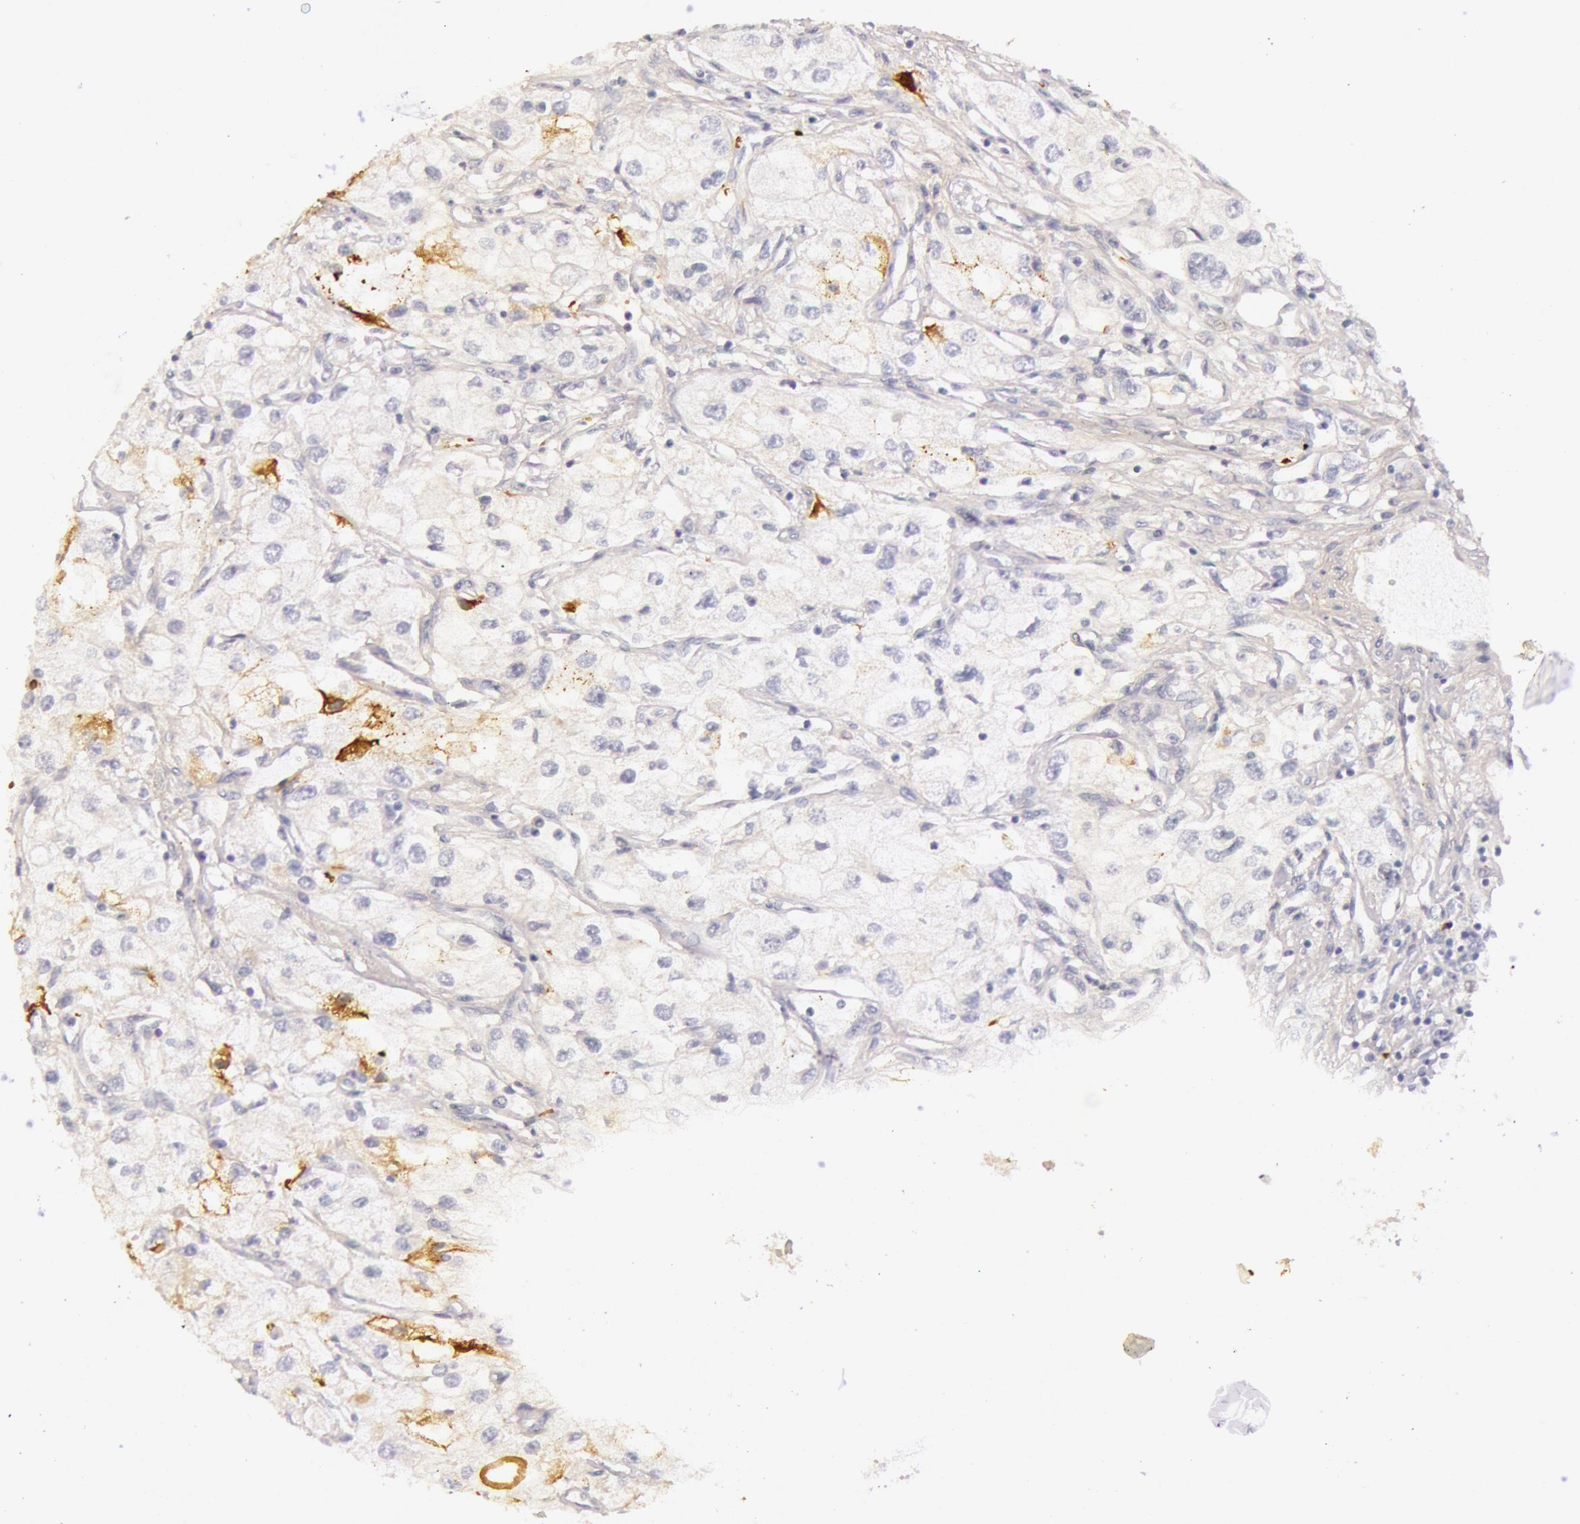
{"staining": {"intensity": "negative", "quantity": "none", "location": "none"}, "tissue": "renal cancer", "cell_type": "Tumor cells", "image_type": "cancer", "snomed": [{"axis": "morphology", "description": "Adenocarcinoma, NOS"}, {"axis": "topography", "description": "Kidney"}], "caption": "A high-resolution image shows IHC staining of adenocarcinoma (renal), which displays no significant expression in tumor cells. The staining was performed using DAB to visualize the protein expression in brown, while the nuclei were stained in blue with hematoxylin (Magnification: 20x).", "gene": "C4BPA", "patient": {"sex": "male", "age": 57}}